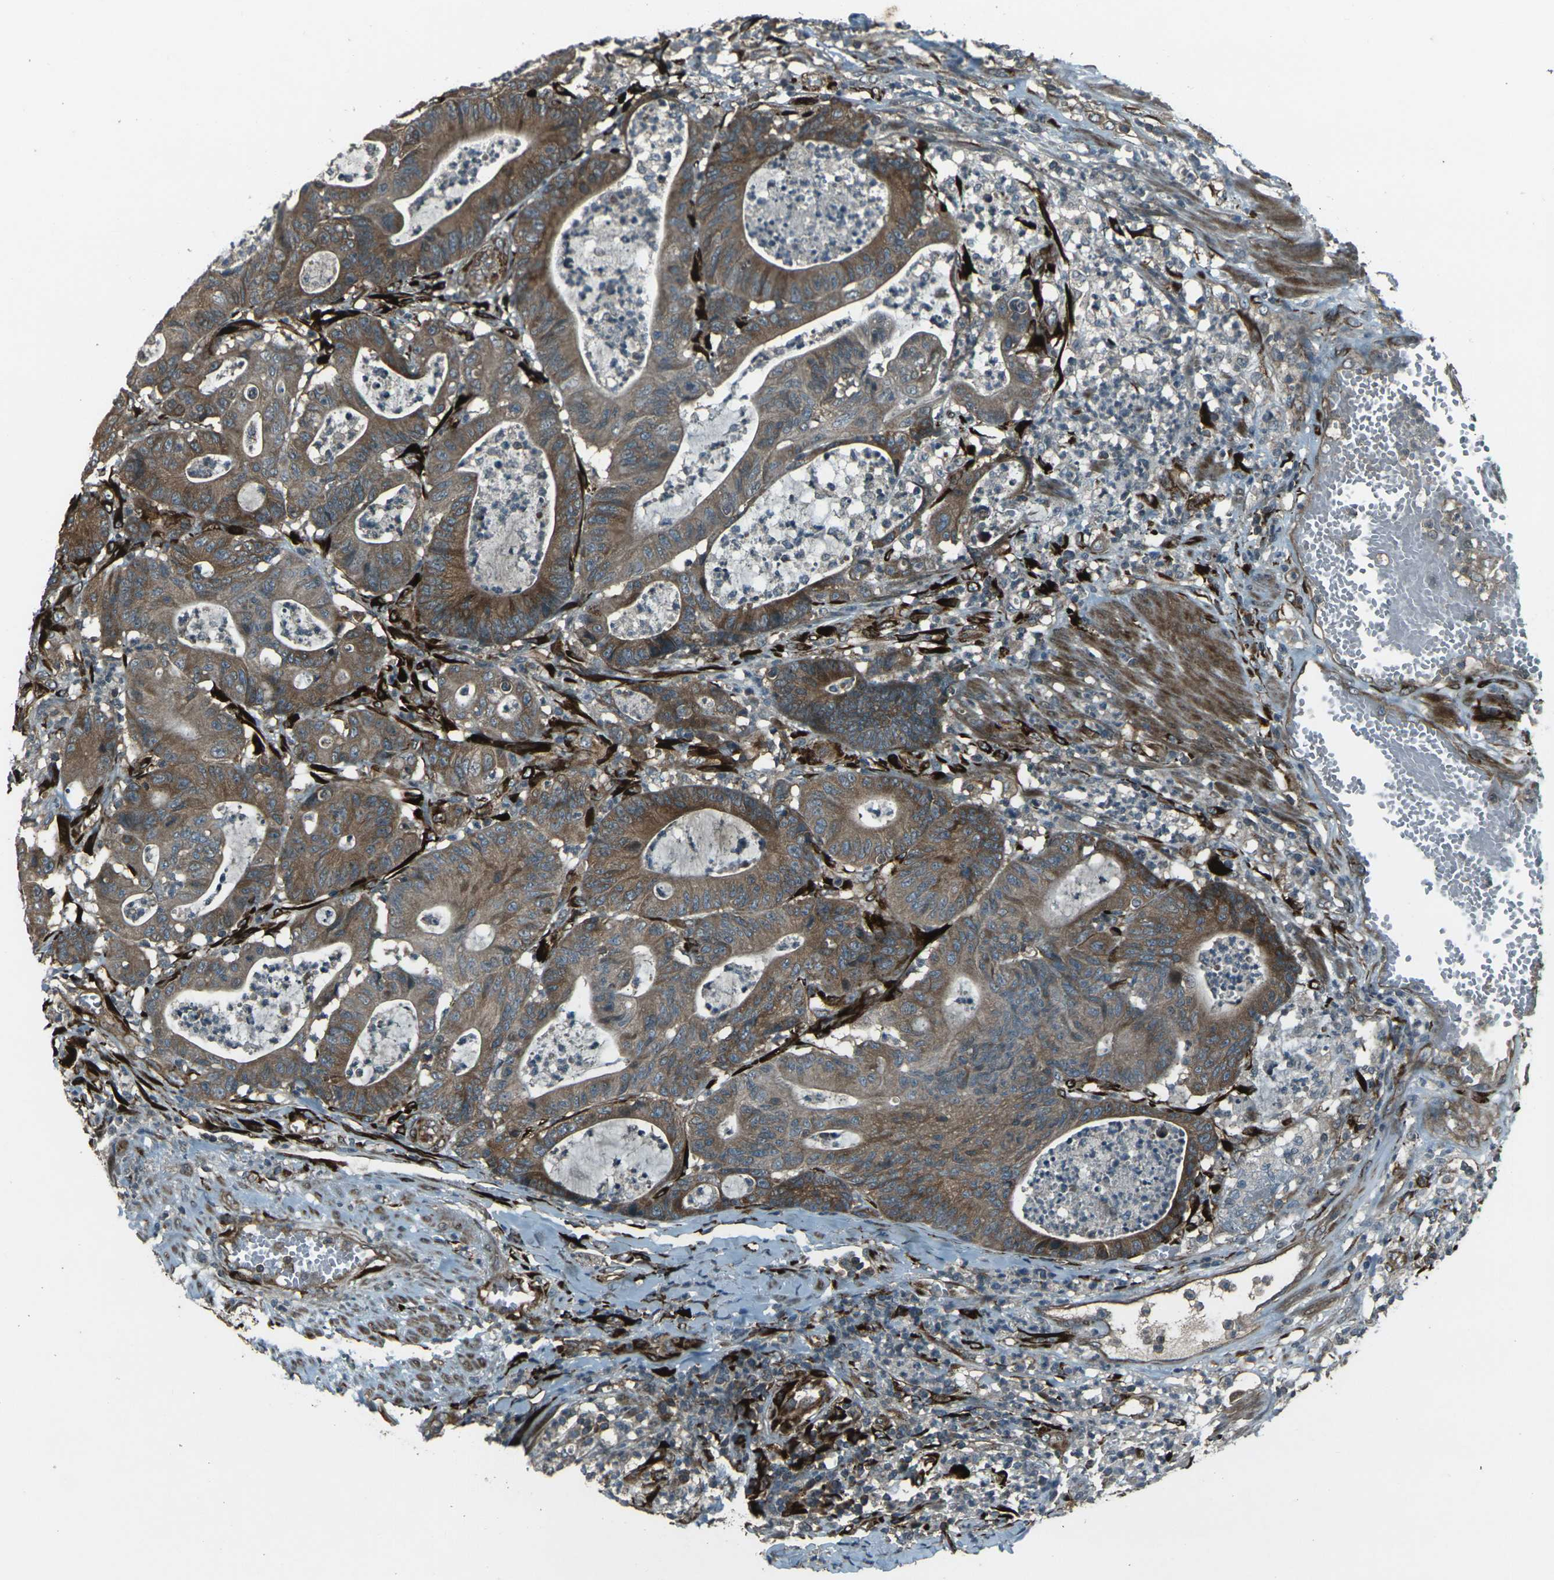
{"staining": {"intensity": "moderate", "quantity": "25%-75%", "location": "cytoplasmic/membranous"}, "tissue": "colorectal cancer", "cell_type": "Tumor cells", "image_type": "cancer", "snomed": [{"axis": "morphology", "description": "Adenocarcinoma, NOS"}, {"axis": "topography", "description": "Colon"}], "caption": "Protein analysis of adenocarcinoma (colorectal) tissue exhibits moderate cytoplasmic/membranous staining in approximately 25%-75% of tumor cells.", "gene": "LSMEM1", "patient": {"sex": "female", "age": 84}}